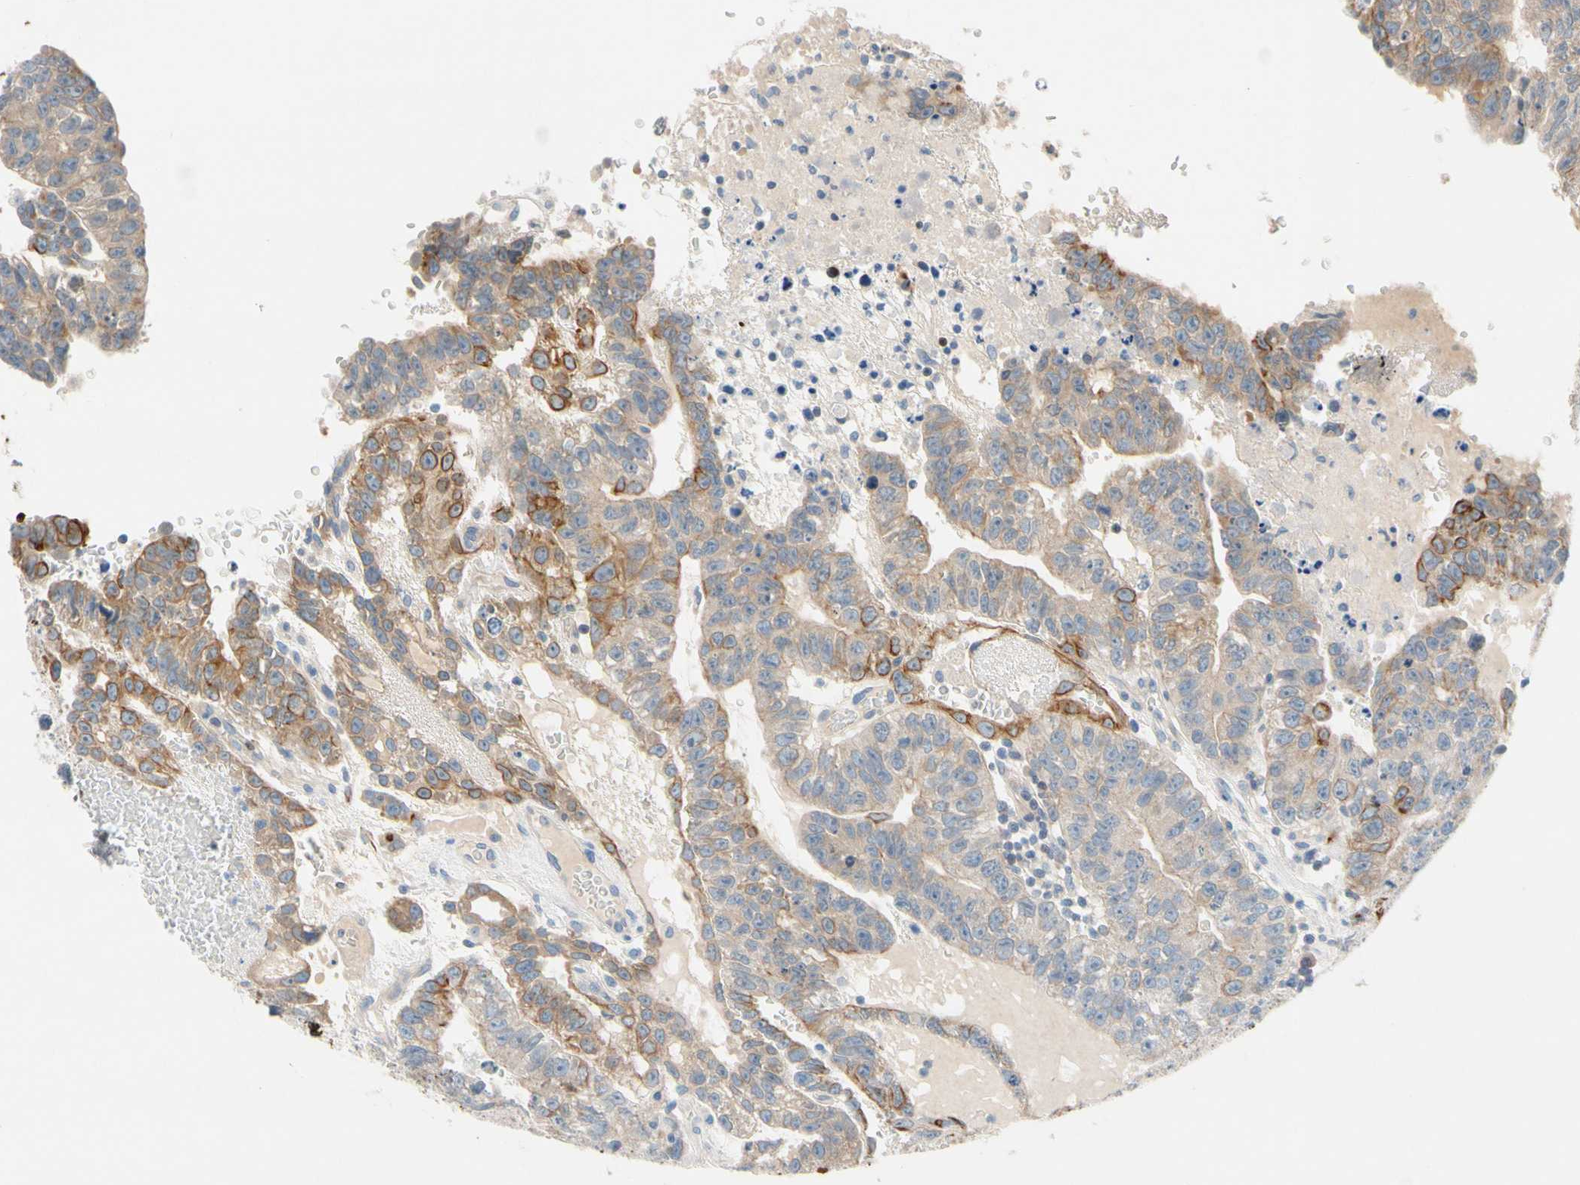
{"staining": {"intensity": "moderate", "quantity": "<25%", "location": "cytoplasmic/membranous,nuclear"}, "tissue": "testis cancer", "cell_type": "Tumor cells", "image_type": "cancer", "snomed": [{"axis": "morphology", "description": "Seminoma, NOS"}, {"axis": "morphology", "description": "Carcinoma, Embryonal, NOS"}, {"axis": "topography", "description": "Testis"}], "caption": "Moderate cytoplasmic/membranous and nuclear positivity for a protein is seen in about <25% of tumor cells of testis cancer using IHC.", "gene": "ZNF132", "patient": {"sex": "male", "age": 52}}